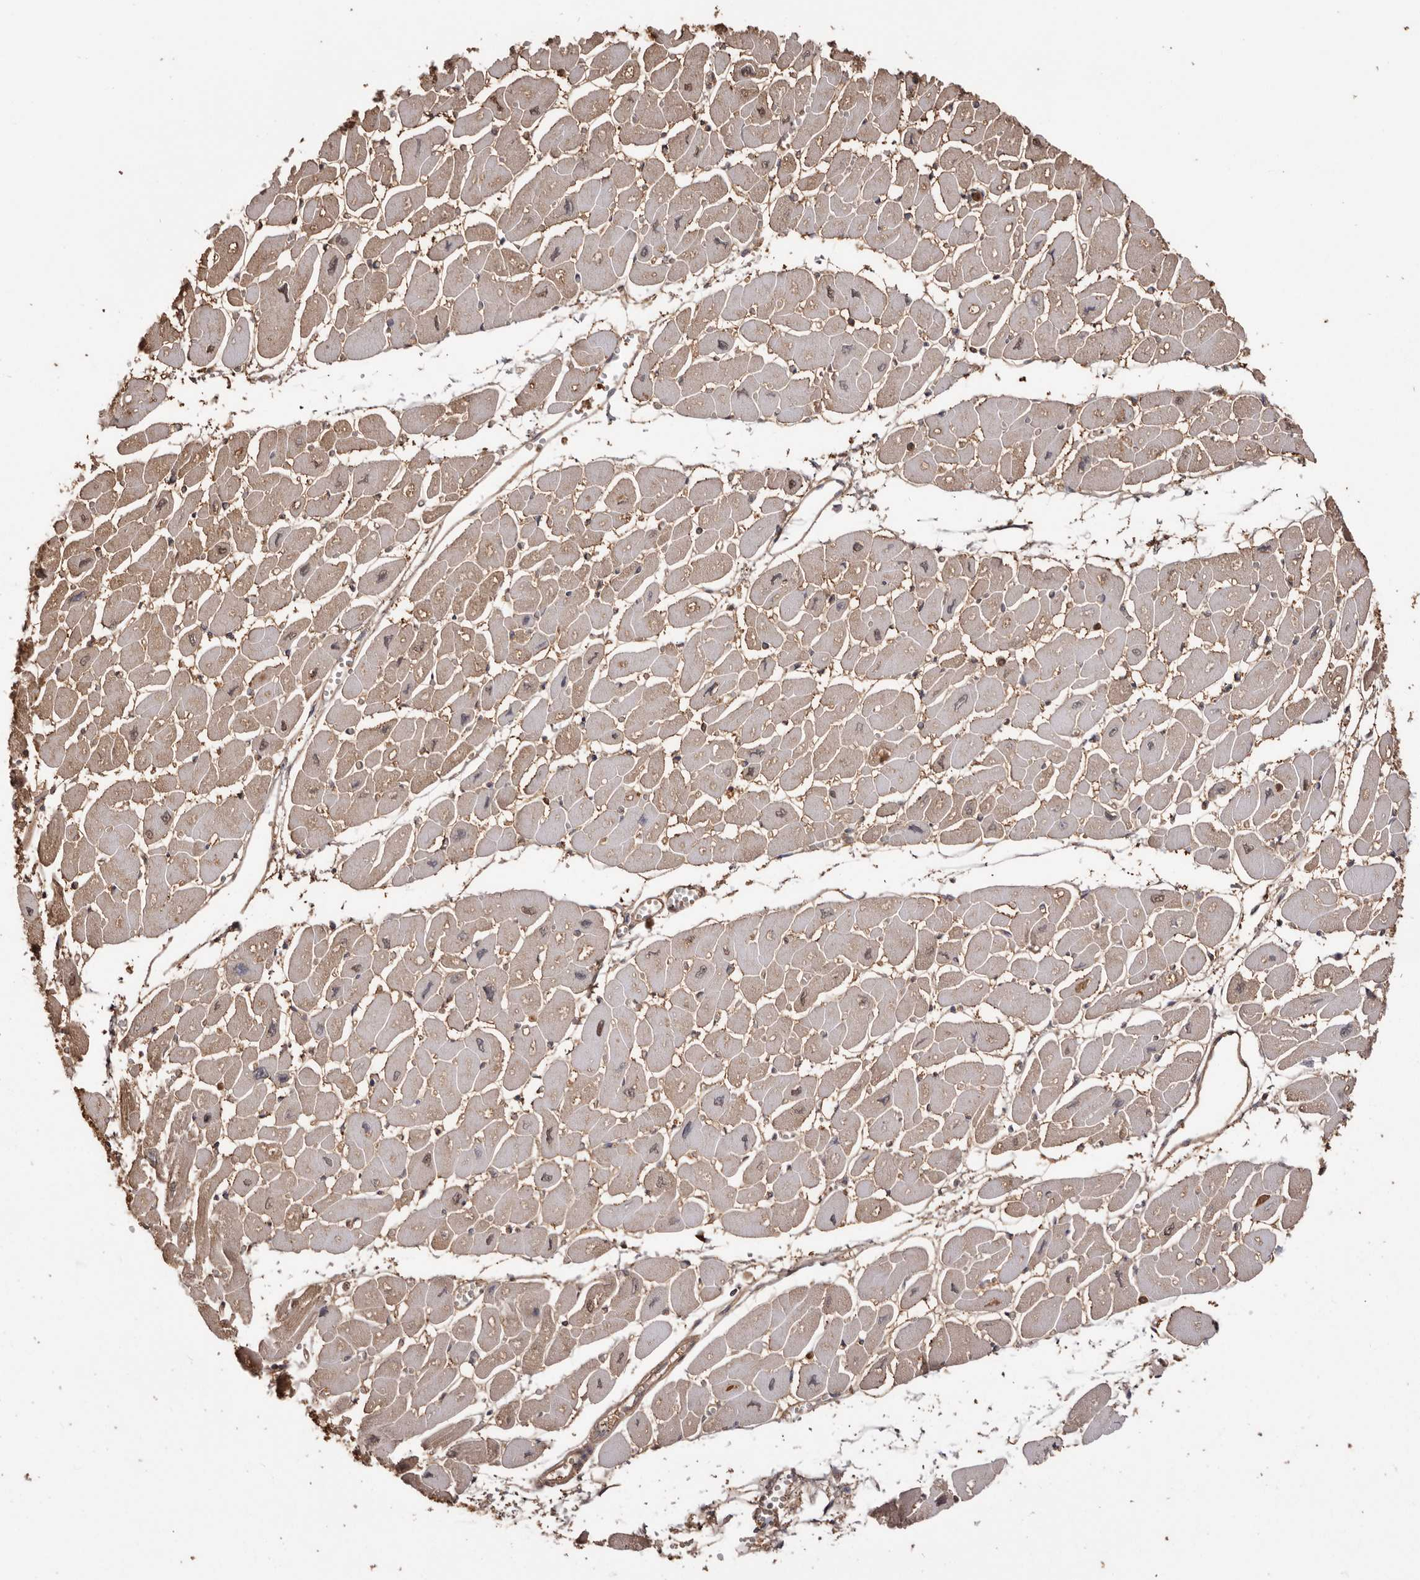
{"staining": {"intensity": "moderate", "quantity": ">75%", "location": "cytoplasmic/membranous"}, "tissue": "heart muscle", "cell_type": "Cardiomyocytes", "image_type": "normal", "snomed": [{"axis": "morphology", "description": "Normal tissue, NOS"}, {"axis": "topography", "description": "Heart"}], "caption": "Immunohistochemistry (IHC) staining of benign heart muscle, which demonstrates medium levels of moderate cytoplasmic/membranous positivity in approximately >75% of cardiomyocytes indicating moderate cytoplasmic/membranous protein staining. The staining was performed using DAB (3,3'-diaminobenzidine) (brown) for protein detection and nuclei were counterstained in hematoxylin (blue).", "gene": "PKM", "patient": {"sex": "female", "age": 54}}